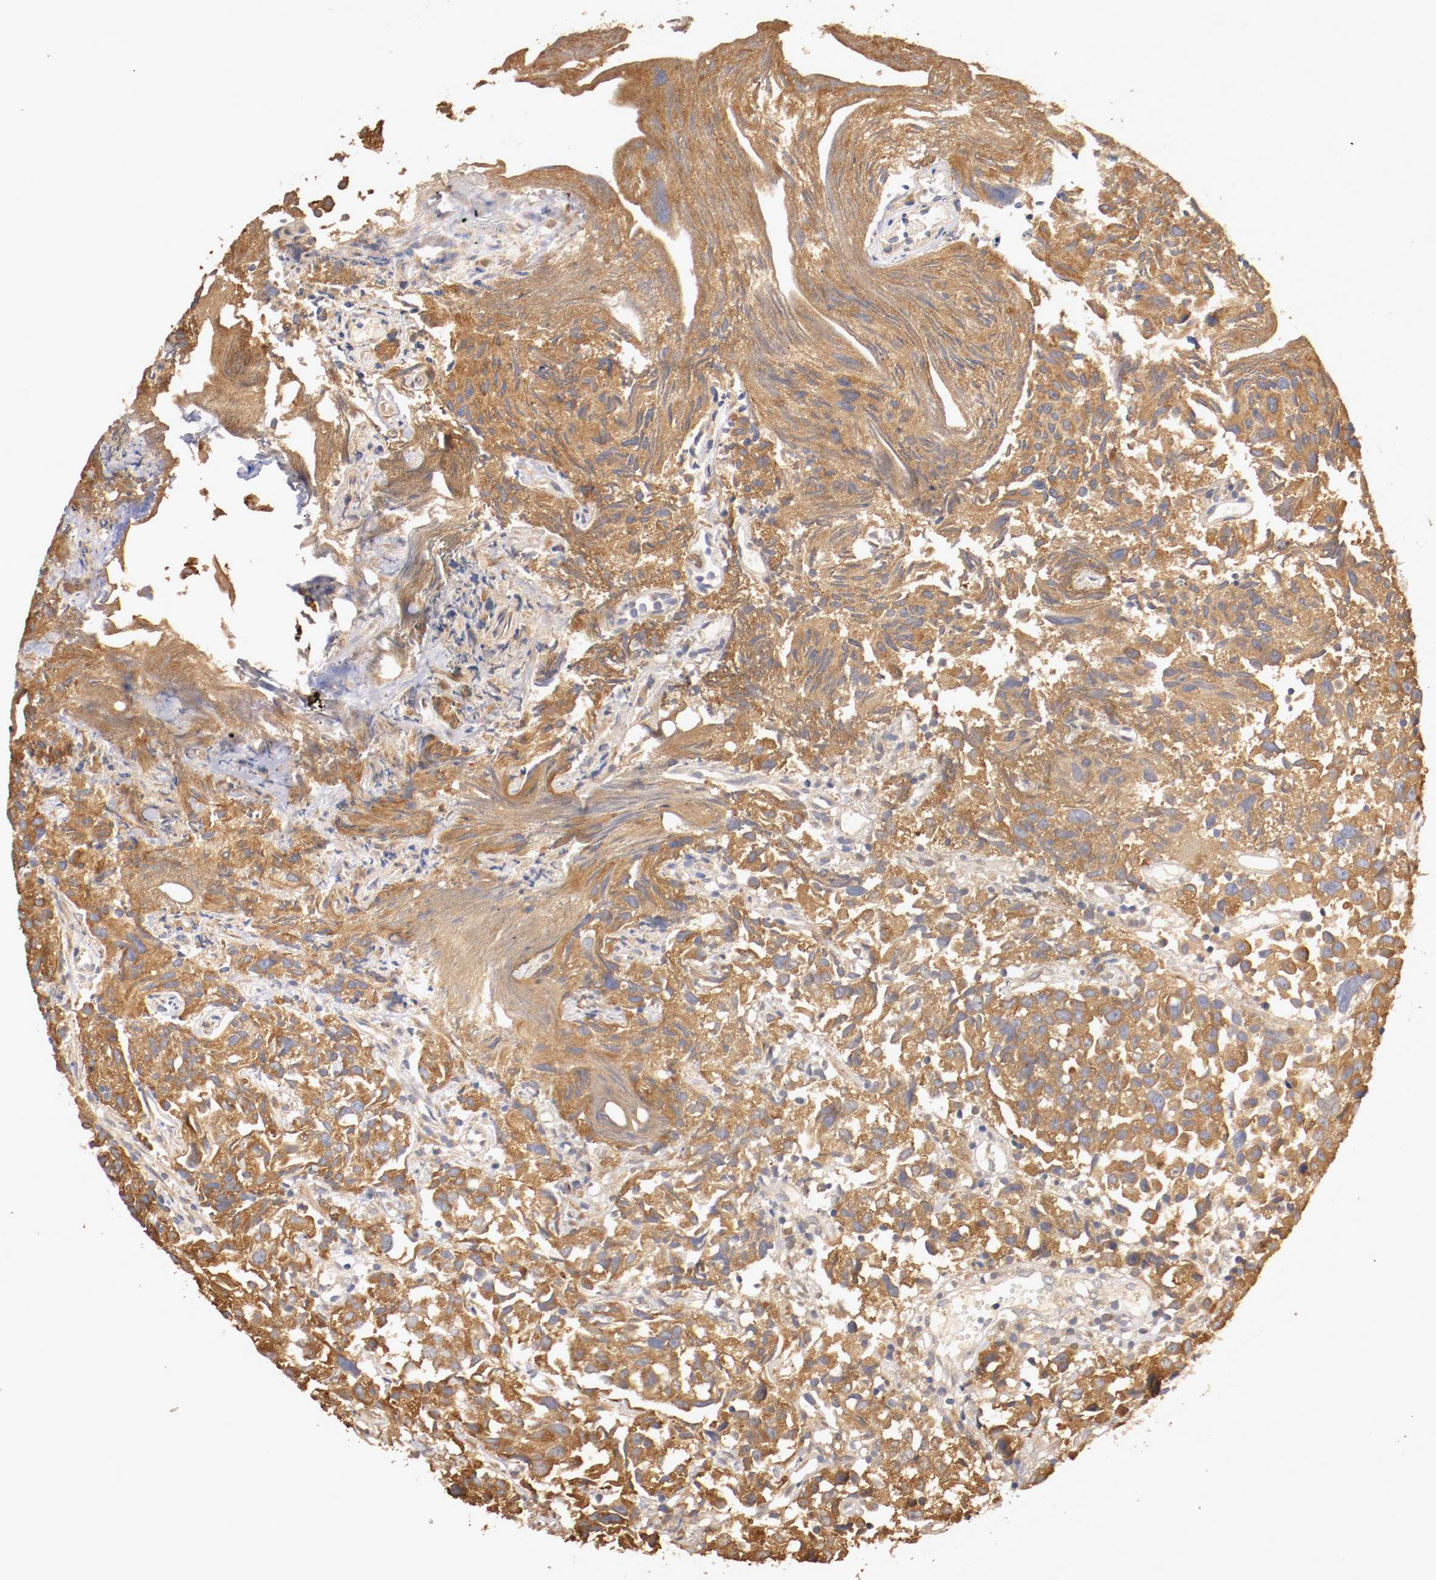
{"staining": {"intensity": "moderate", "quantity": ">75%", "location": "cytoplasmic/membranous"}, "tissue": "urothelial cancer", "cell_type": "Tumor cells", "image_type": "cancer", "snomed": [{"axis": "morphology", "description": "Urothelial carcinoma, High grade"}, {"axis": "topography", "description": "Urinary bladder"}], "caption": "Immunohistochemical staining of human urothelial carcinoma (high-grade) reveals medium levels of moderate cytoplasmic/membranous protein expression in about >75% of tumor cells. (brown staining indicates protein expression, while blue staining denotes nuclei).", "gene": "VEZT", "patient": {"sex": "female", "age": 75}}